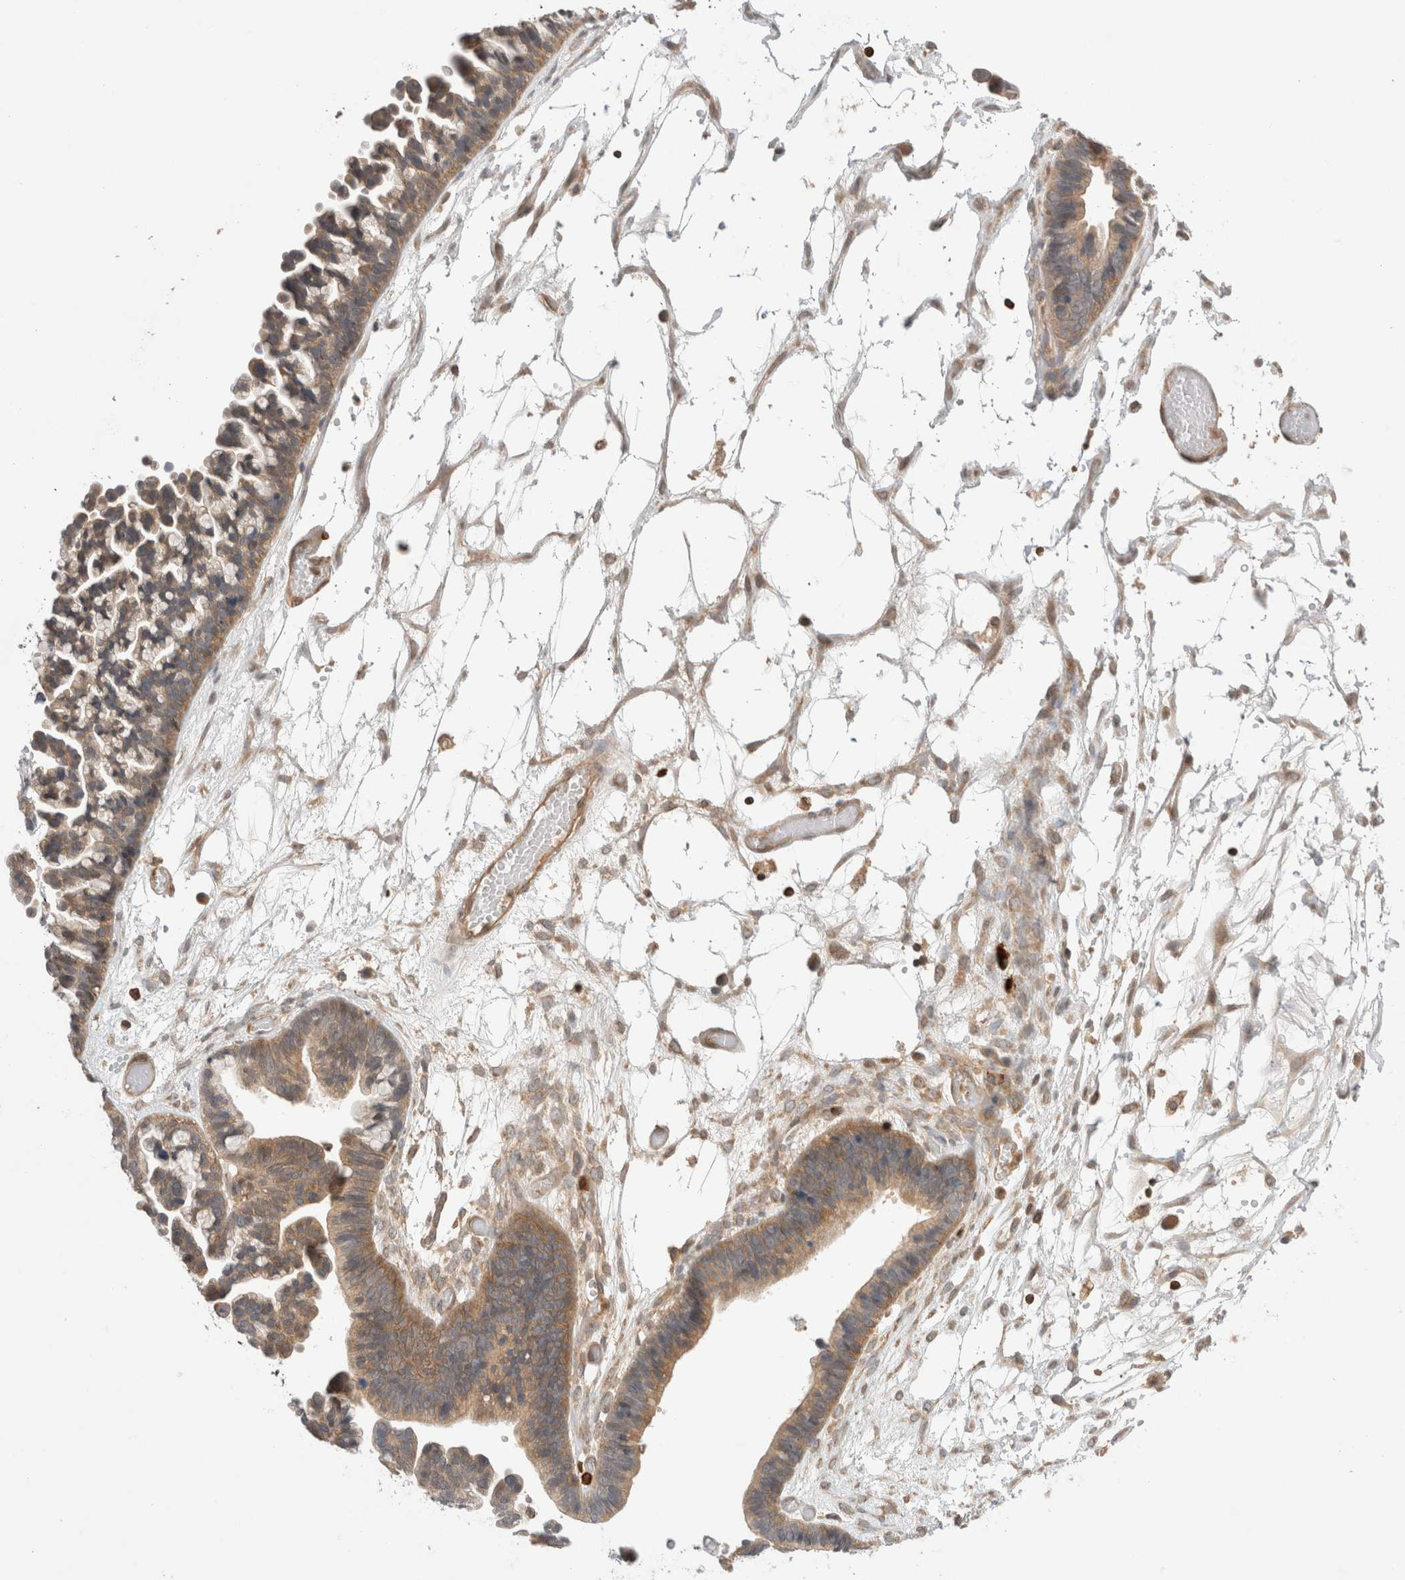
{"staining": {"intensity": "moderate", "quantity": ">75%", "location": "cytoplasmic/membranous"}, "tissue": "ovarian cancer", "cell_type": "Tumor cells", "image_type": "cancer", "snomed": [{"axis": "morphology", "description": "Cystadenocarcinoma, serous, NOS"}, {"axis": "topography", "description": "Ovary"}], "caption": "Brown immunohistochemical staining in ovarian cancer demonstrates moderate cytoplasmic/membranous staining in approximately >75% of tumor cells.", "gene": "NFKB1", "patient": {"sex": "female", "age": 56}}